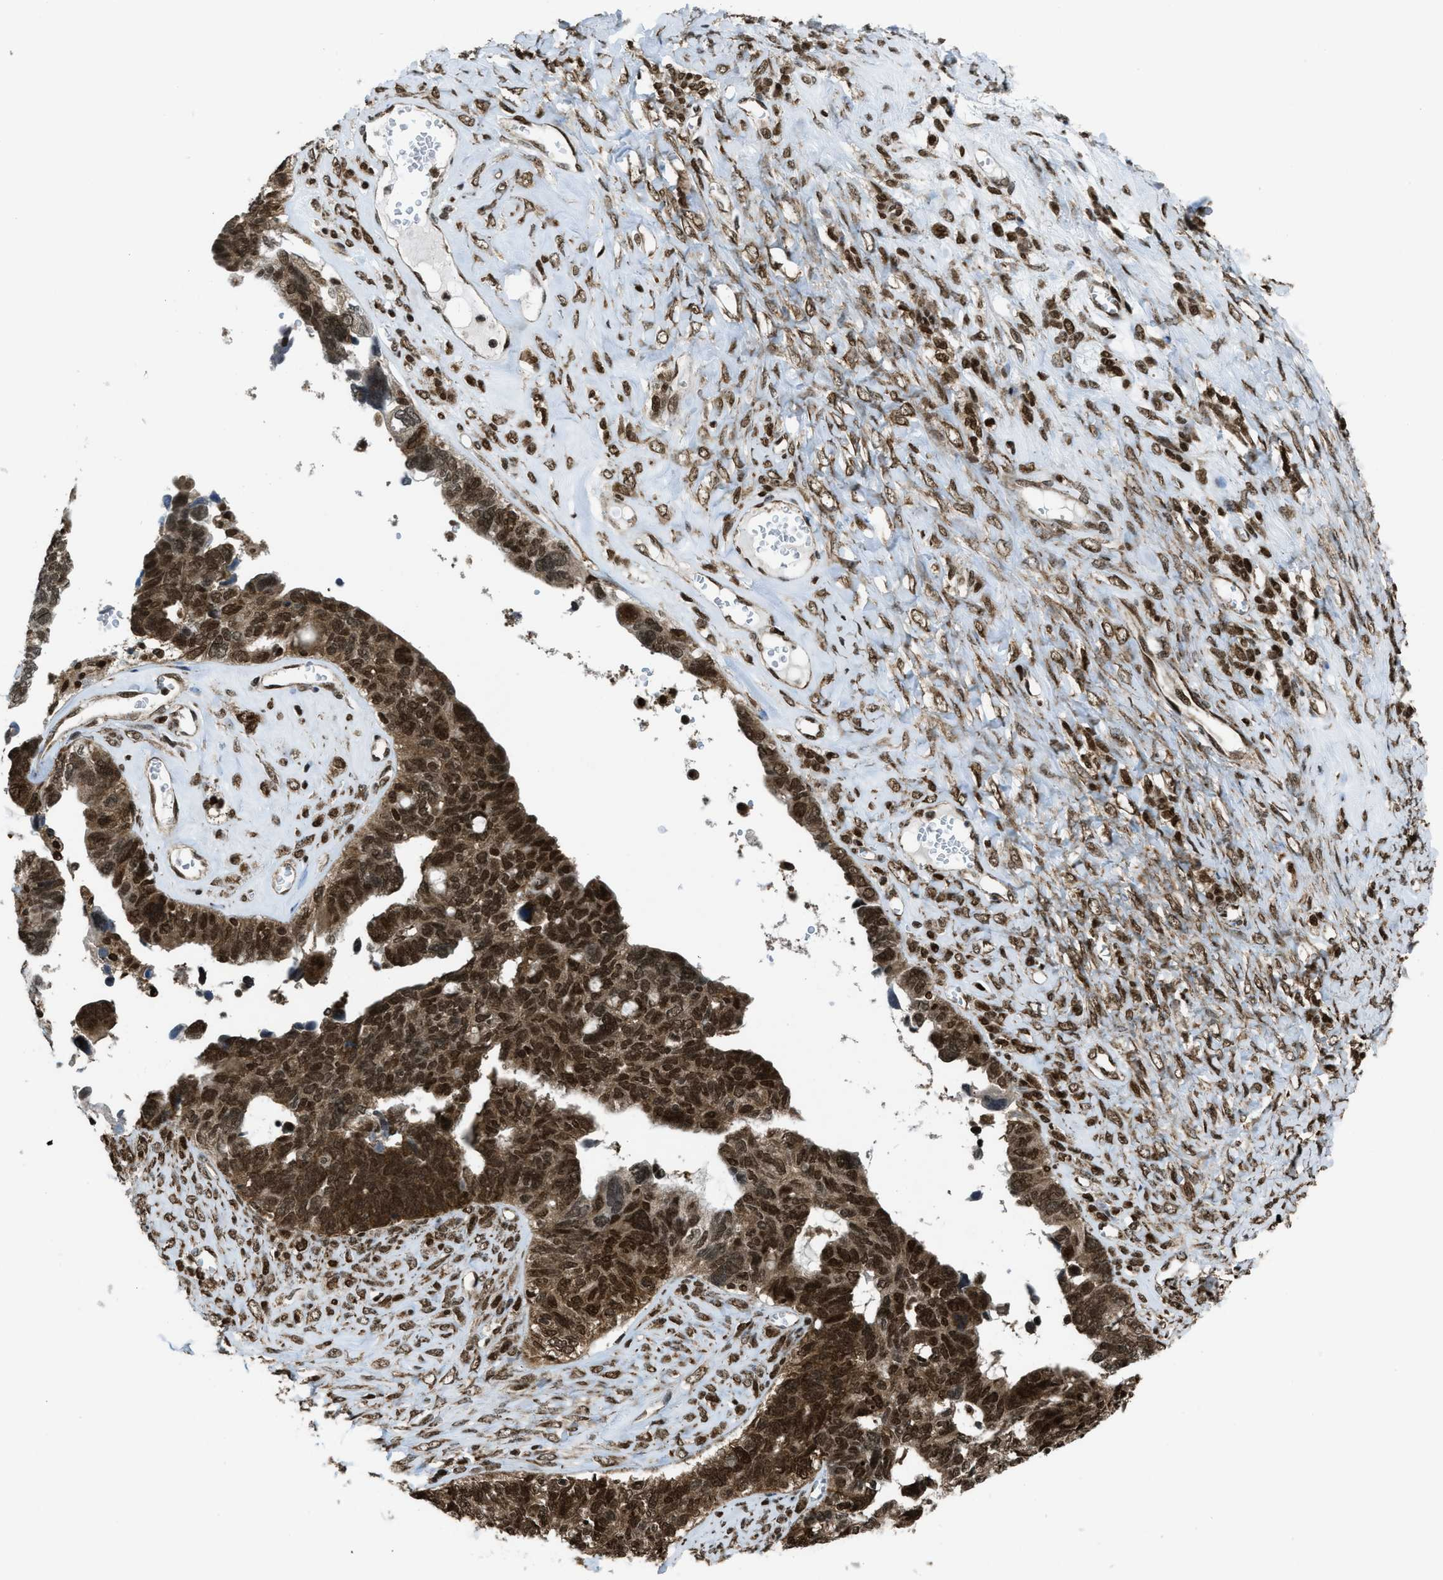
{"staining": {"intensity": "strong", "quantity": ">75%", "location": "cytoplasmic/membranous,nuclear"}, "tissue": "ovarian cancer", "cell_type": "Tumor cells", "image_type": "cancer", "snomed": [{"axis": "morphology", "description": "Cystadenocarcinoma, serous, NOS"}, {"axis": "topography", "description": "Ovary"}], "caption": "IHC of human ovarian cancer reveals high levels of strong cytoplasmic/membranous and nuclear staining in about >75% of tumor cells.", "gene": "TNPO1", "patient": {"sex": "female", "age": 79}}